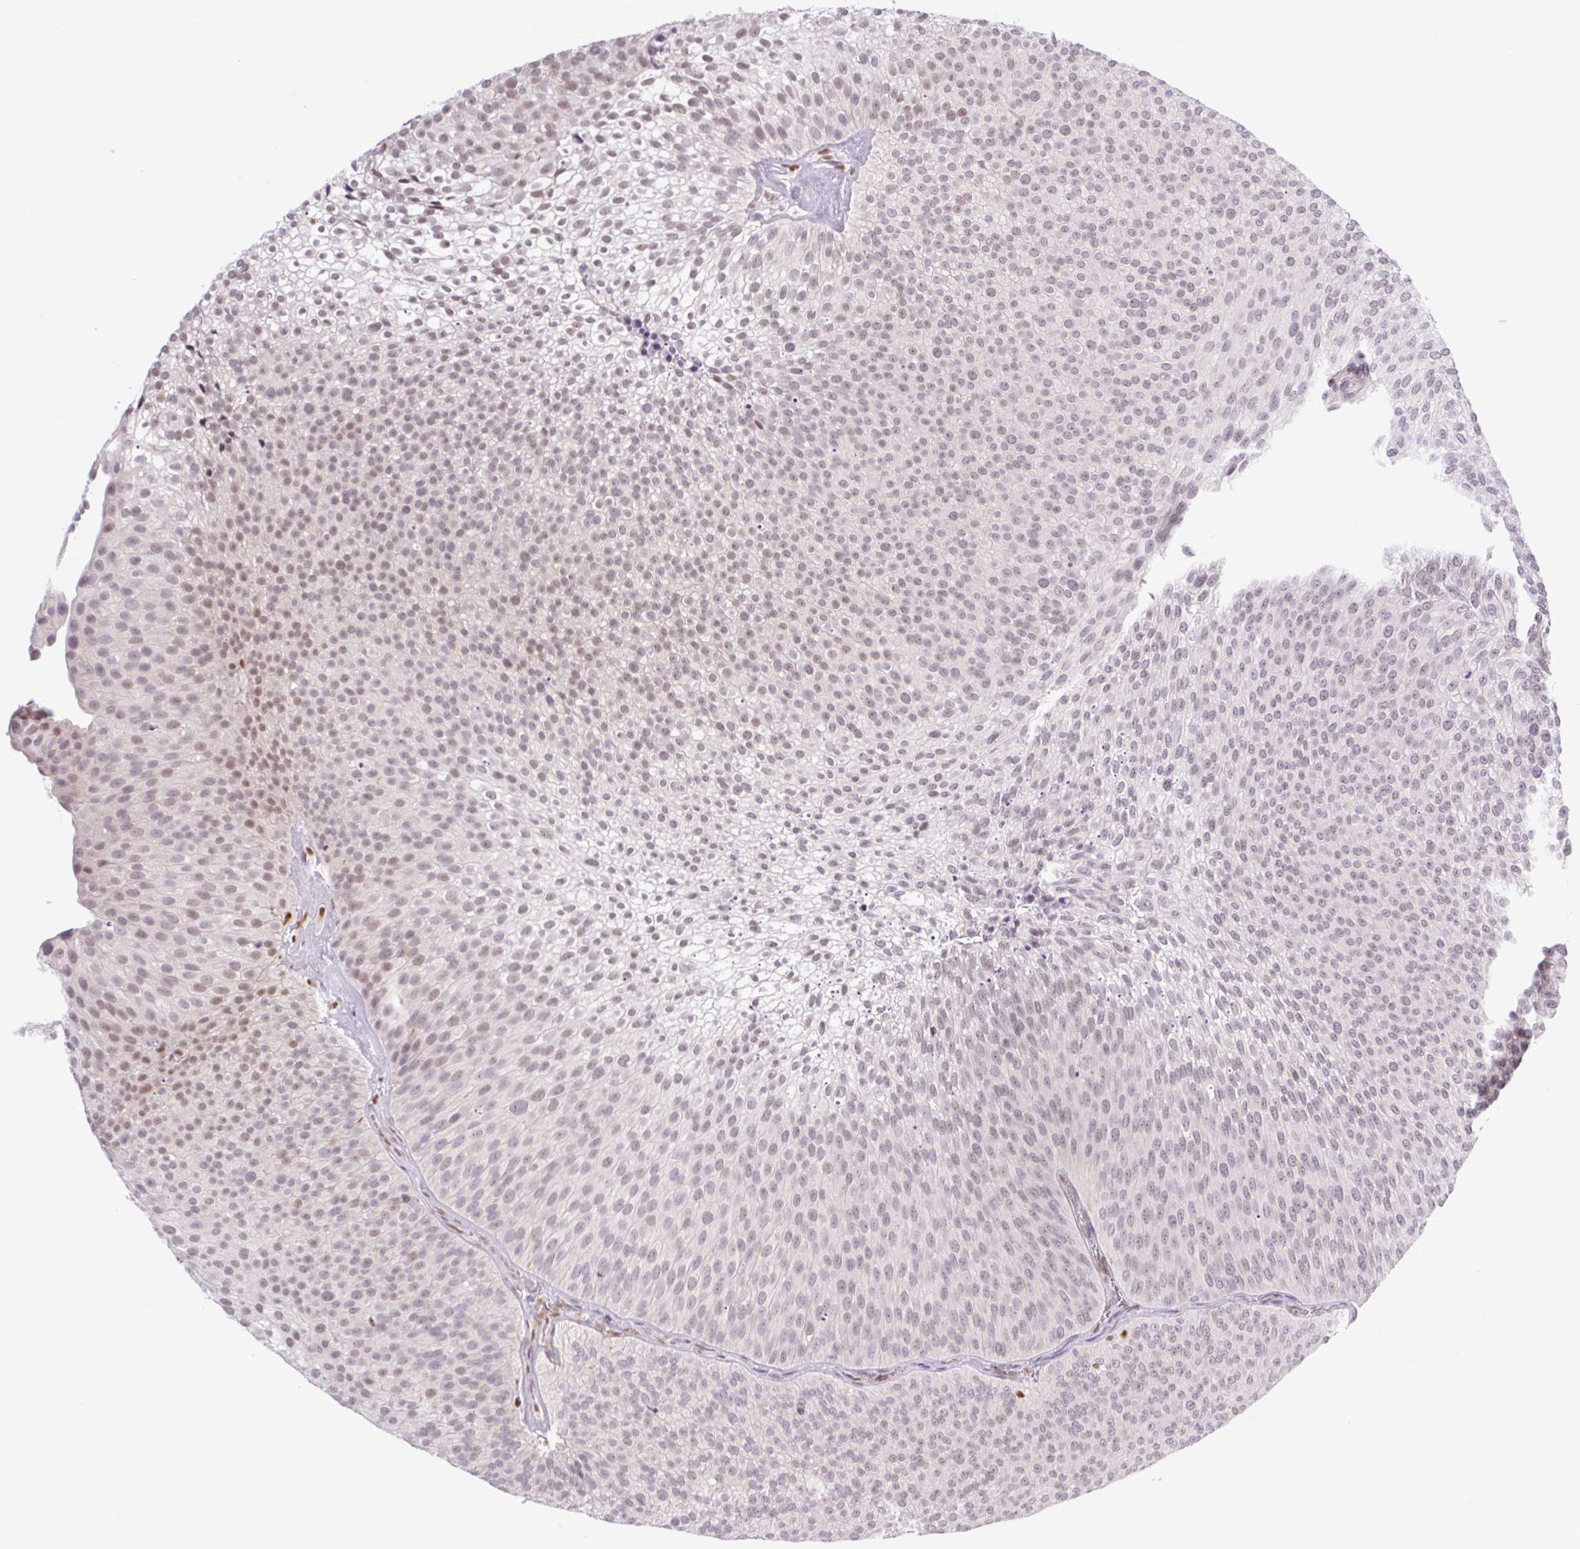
{"staining": {"intensity": "weak", "quantity": "<25%", "location": "nuclear"}, "tissue": "urothelial cancer", "cell_type": "Tumor cells", "image_type": "cancer", "snomed": [{"axis": "morphology", "description": "Urothelial carcinoma, Low grade"}, {"axis": "topography", "description": "Urinary bladder"}], "caption": "Immunohistochemical staining of urothelial cancer exhibits no significant expression in tumor cells.", "gene": "TLE3", "patient": {"sex": "male", "age": 91}}